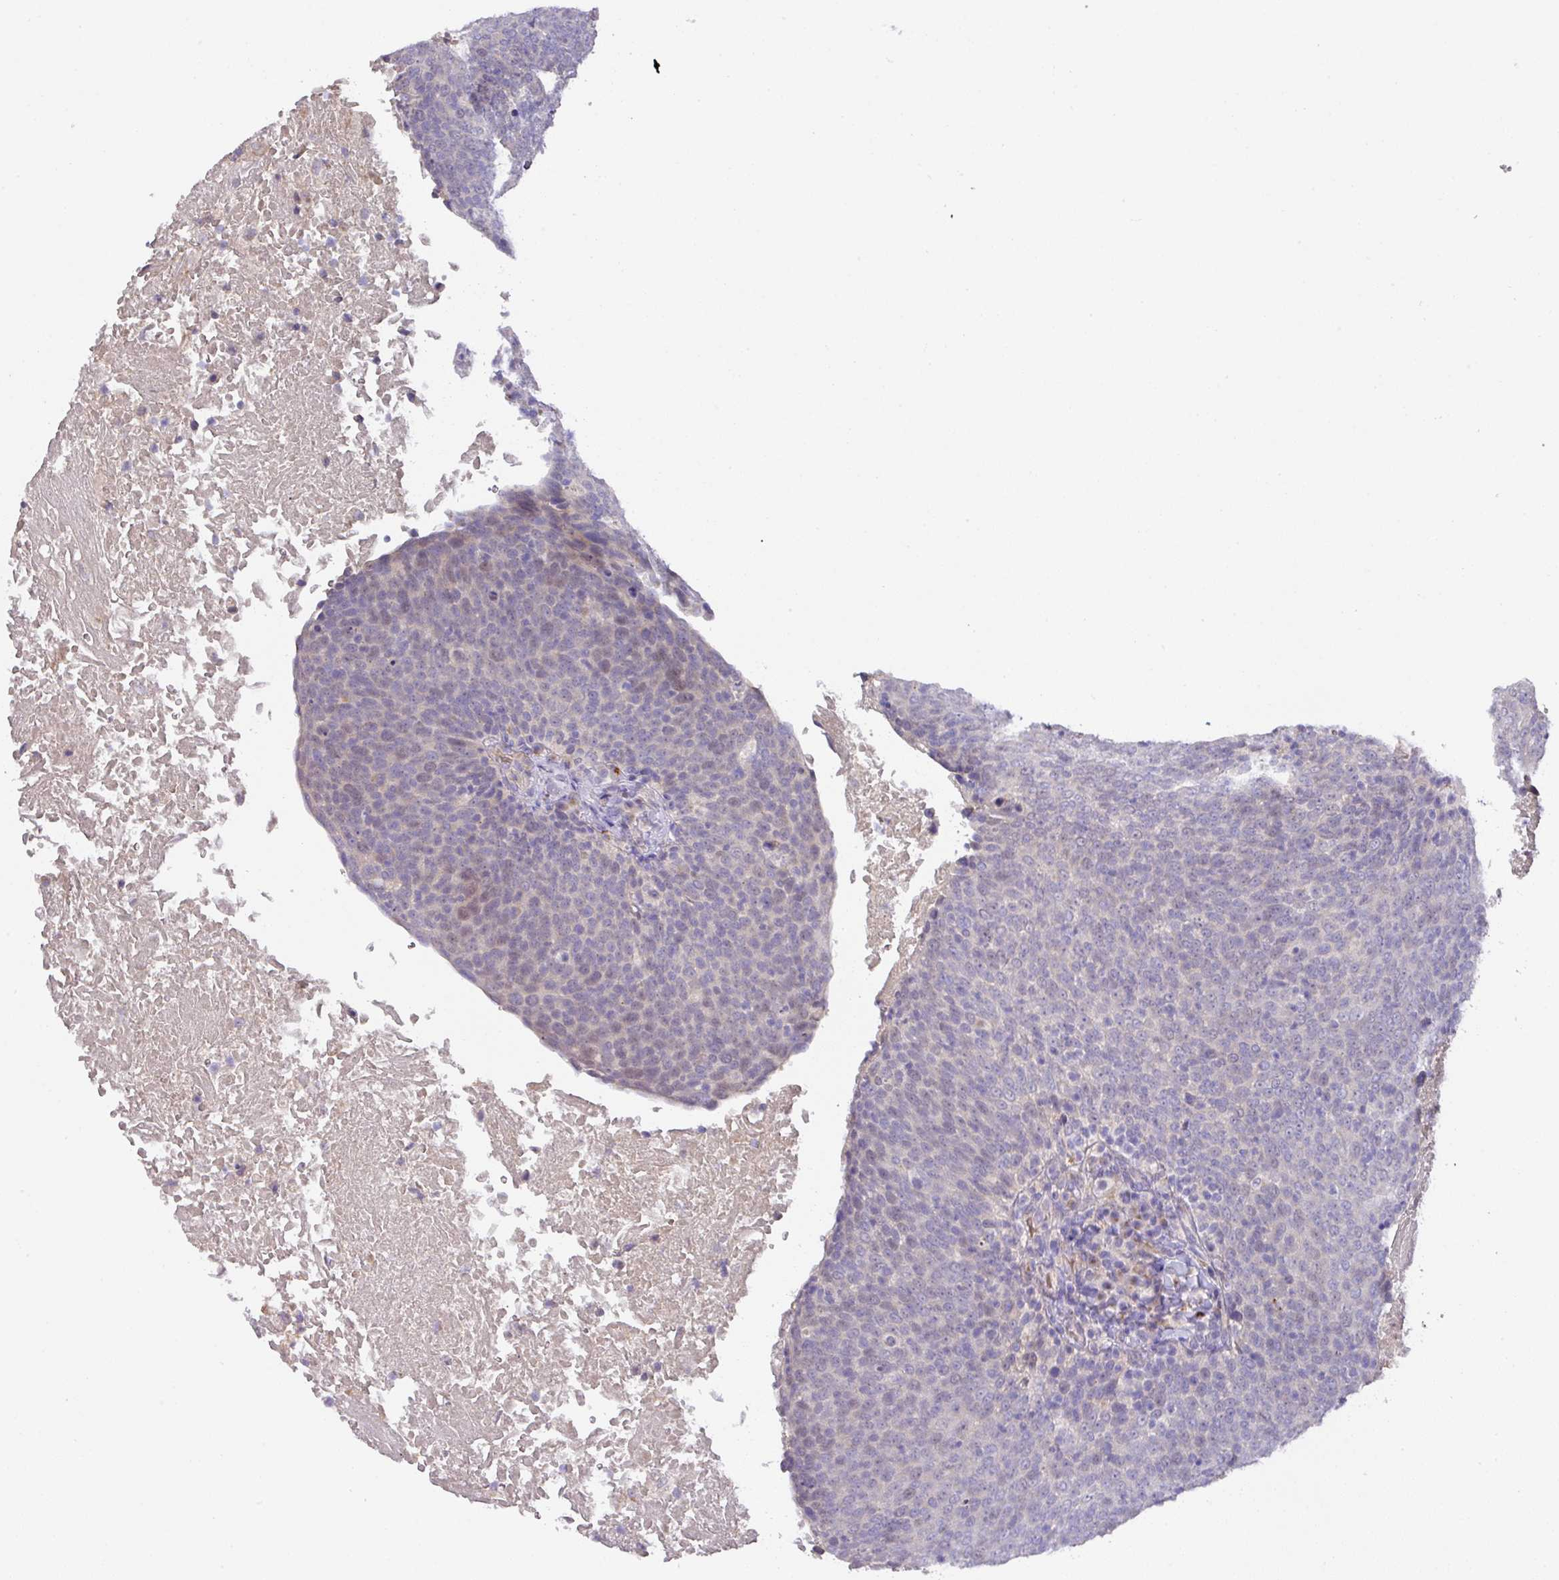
{"staining": {"intensity": "negative", "quantity": "none", "location": "none"}, "tissue": "head and neck cancer", "cell_type": "Tumor cells", "image_type": "cancer", "snomed": [{"axis": "morphology", "description": "Squamous cell carcinoma, NOS"}, {"axis": "morphology", "description": "Squamous cell carcinoma, metastatic, NOS"}, {"axis": "topography", "description": "Lymph node"}, {"axis": "topography", "description": "Head-Neck"}], "caption": "Tumor cells are negative for brown protein staining in head and neck cancer (squamous cell carcinoma). The staining was performed using DAB to visualize the protein expression in brown, while the nuclei were stained in blue with hematoxylin (Magnification: 20x).", "gene": "TARM1", "patient": {"sex": "male", "age": 62}}